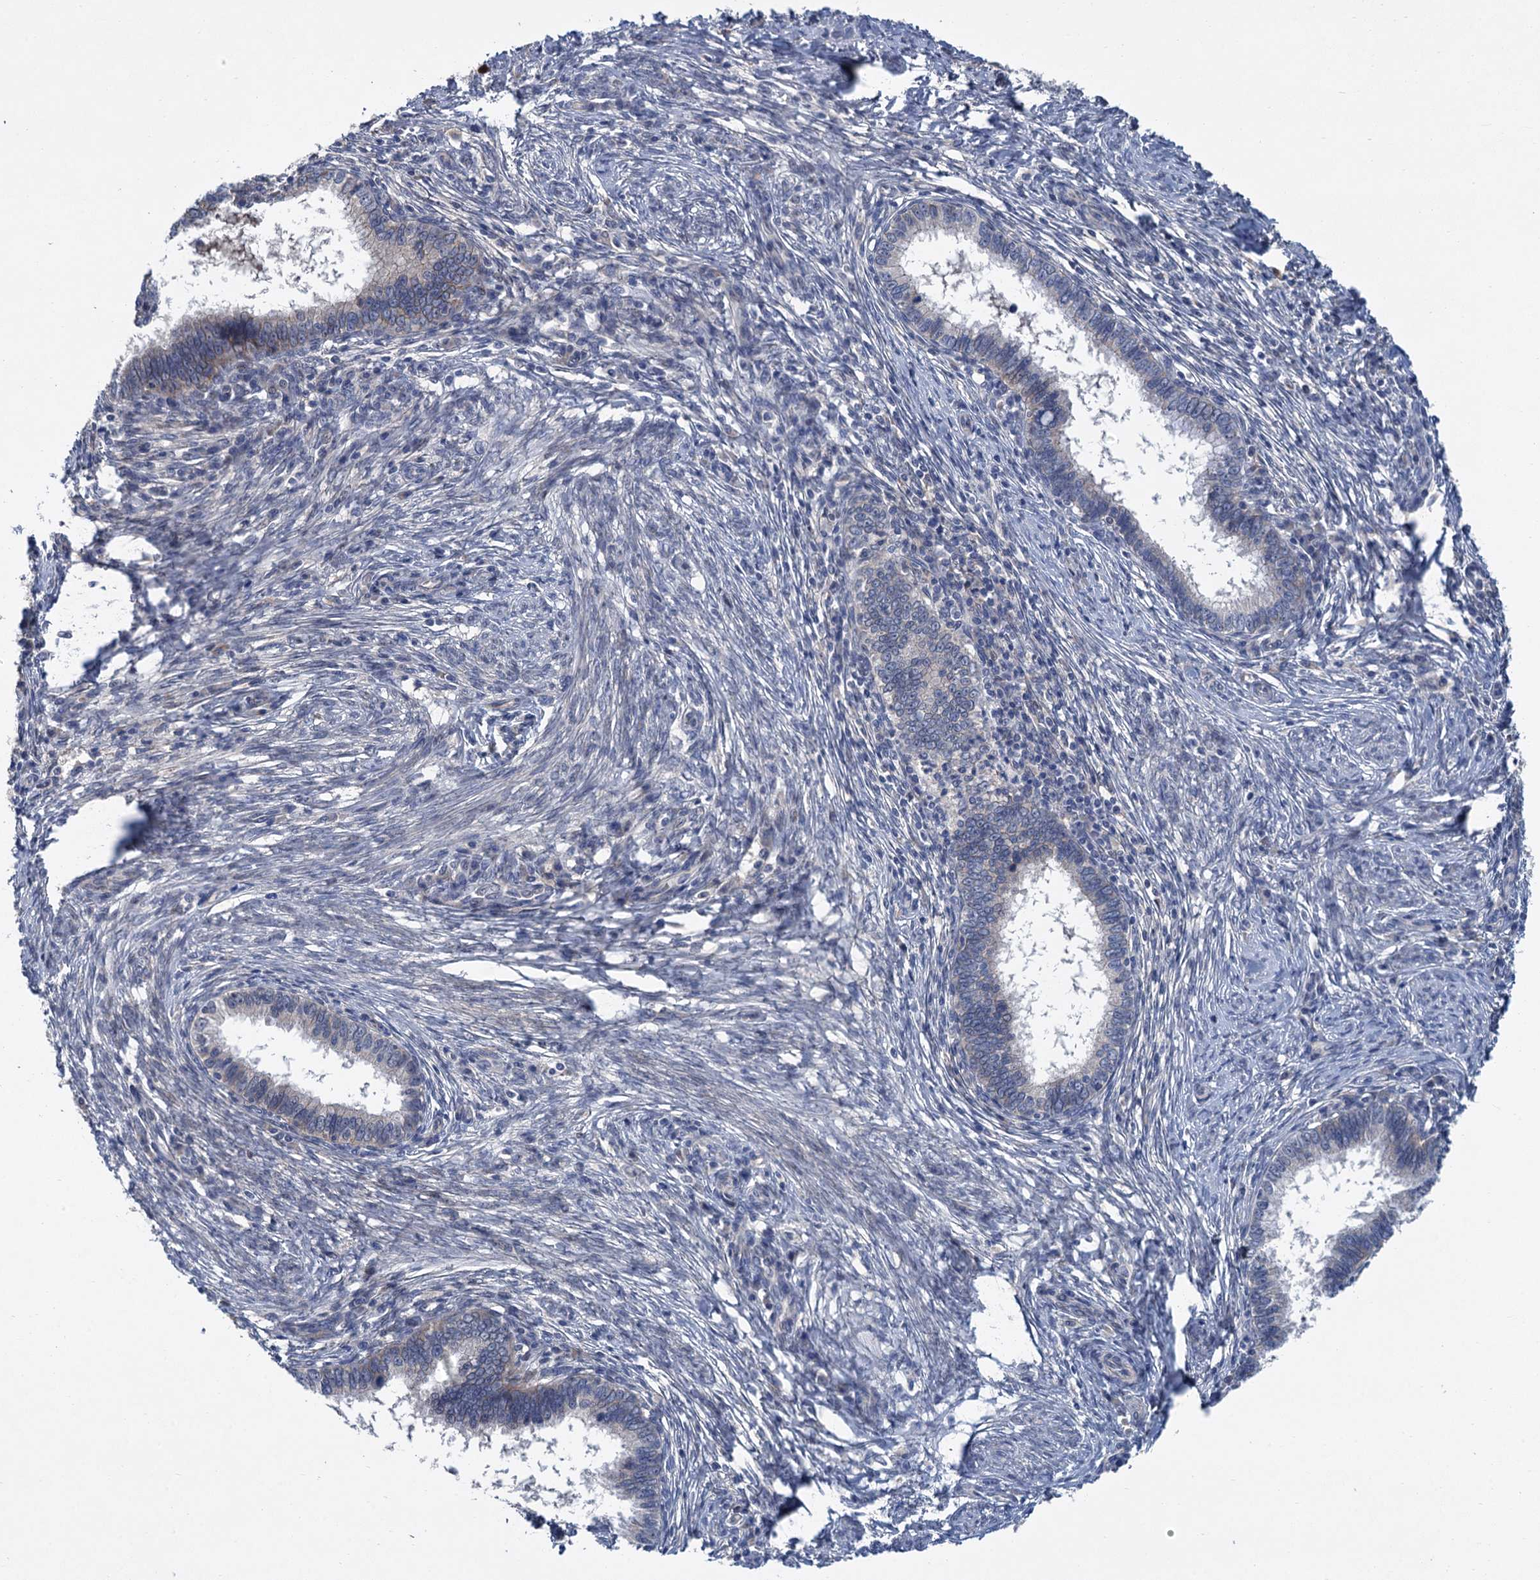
{"staining": {"intensity": "negative", "quantity": "none", "location": "none"}, "tissue": "cervical cancer", "cell_type": "Tumor cells", "image_type": "cancer", "snomed": [{"axis": "morphology", "description": "Adenocarcinoma, NOS"}, {"axis": "topography", "description": "Cervix"}], "caption": "Immunohistochemistry of cervical cancer (adenocarcinoma) displays no expression in tumor cells.", "gene": "TRAF7", "patient": {"sex": "female", "age": 36}}